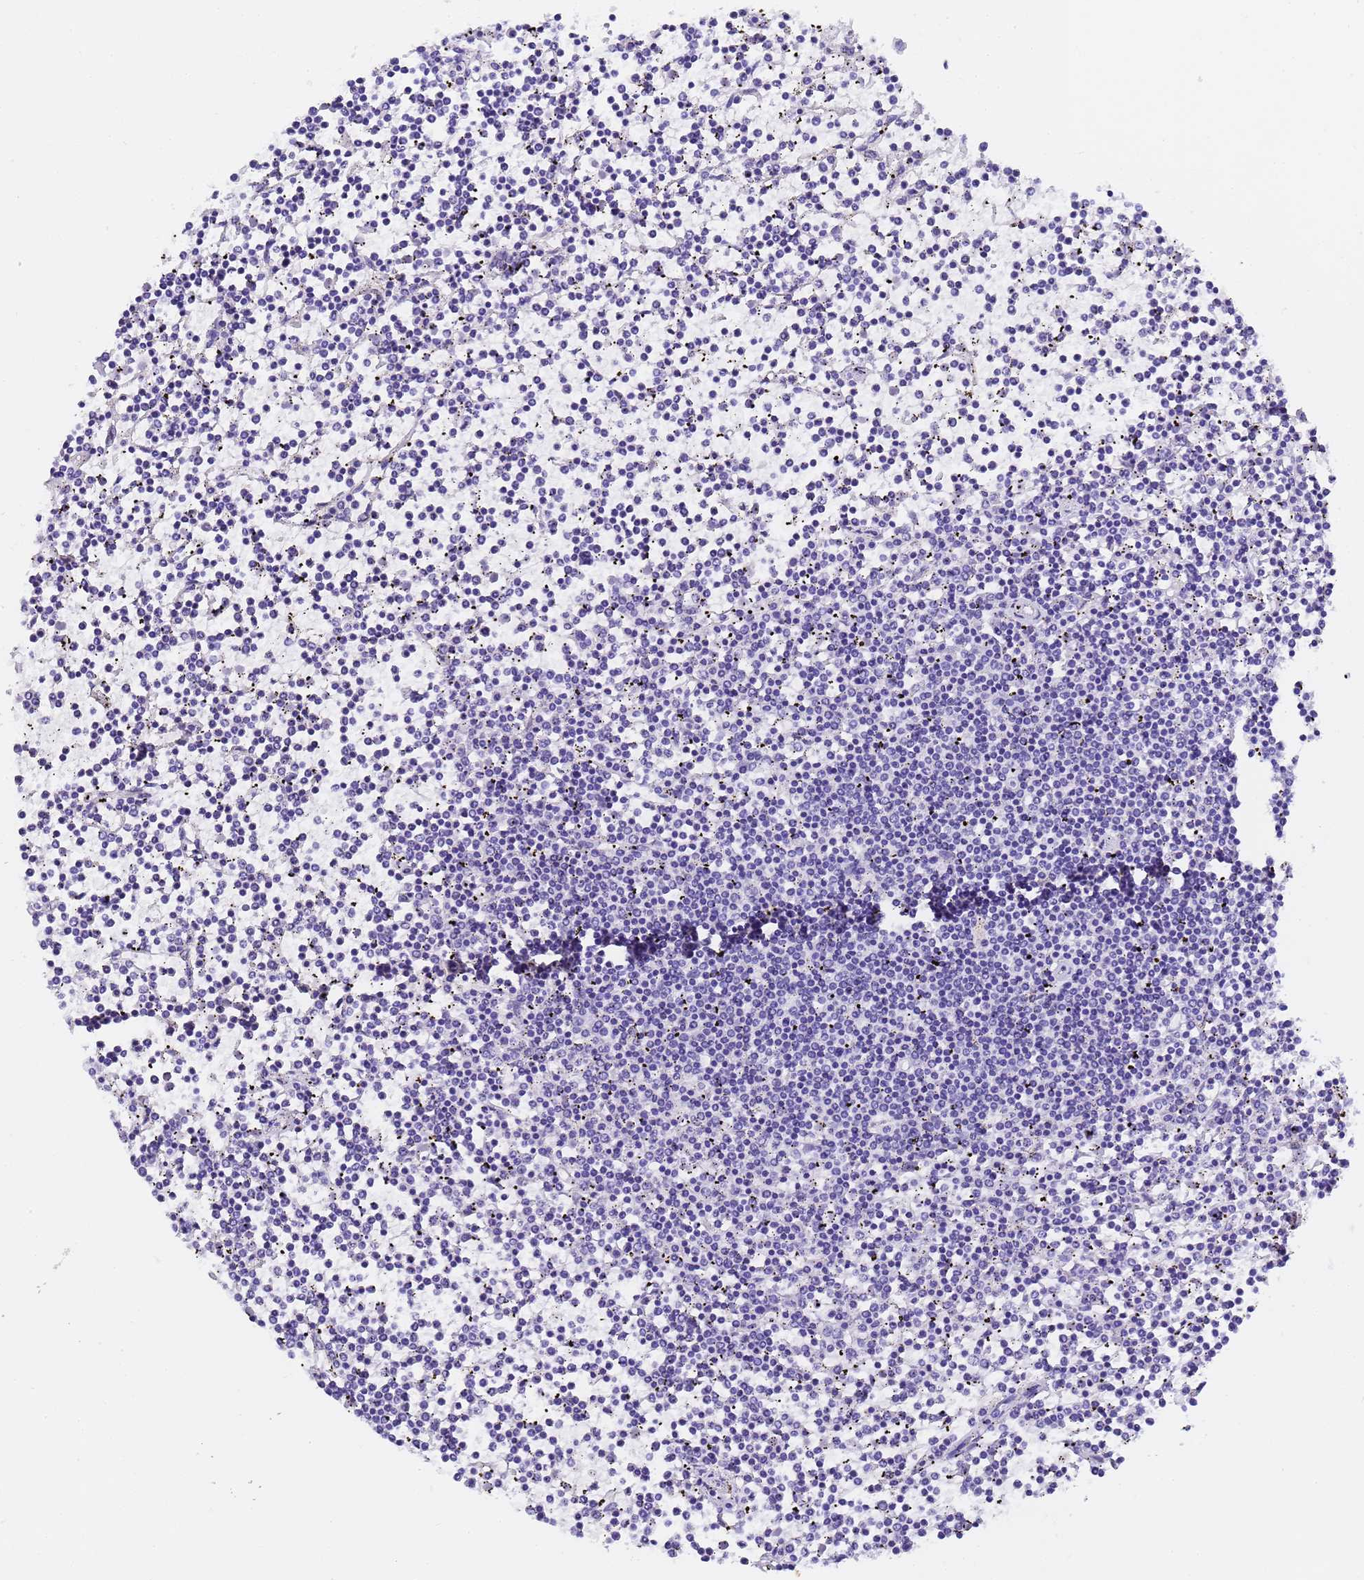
{"staining": {"intensity": "negative", "quantity": "none", "location": "none"}, "tissue": "lymphoma", "cell_type": "Tumor cells", "image_type": "cancer", "snomed": [{"axis": "morphology", "description": "Malignant lymphoma, non-Hodgkin's type, Low grade"}, {"axis": "topography", "description": "Spleen"}], "caption": "Immunohistochemistry of human lymphoma displays no staining in tumor cells.", "gene": "GABRA1", "patient": {"sex": "female", "age": 19}}